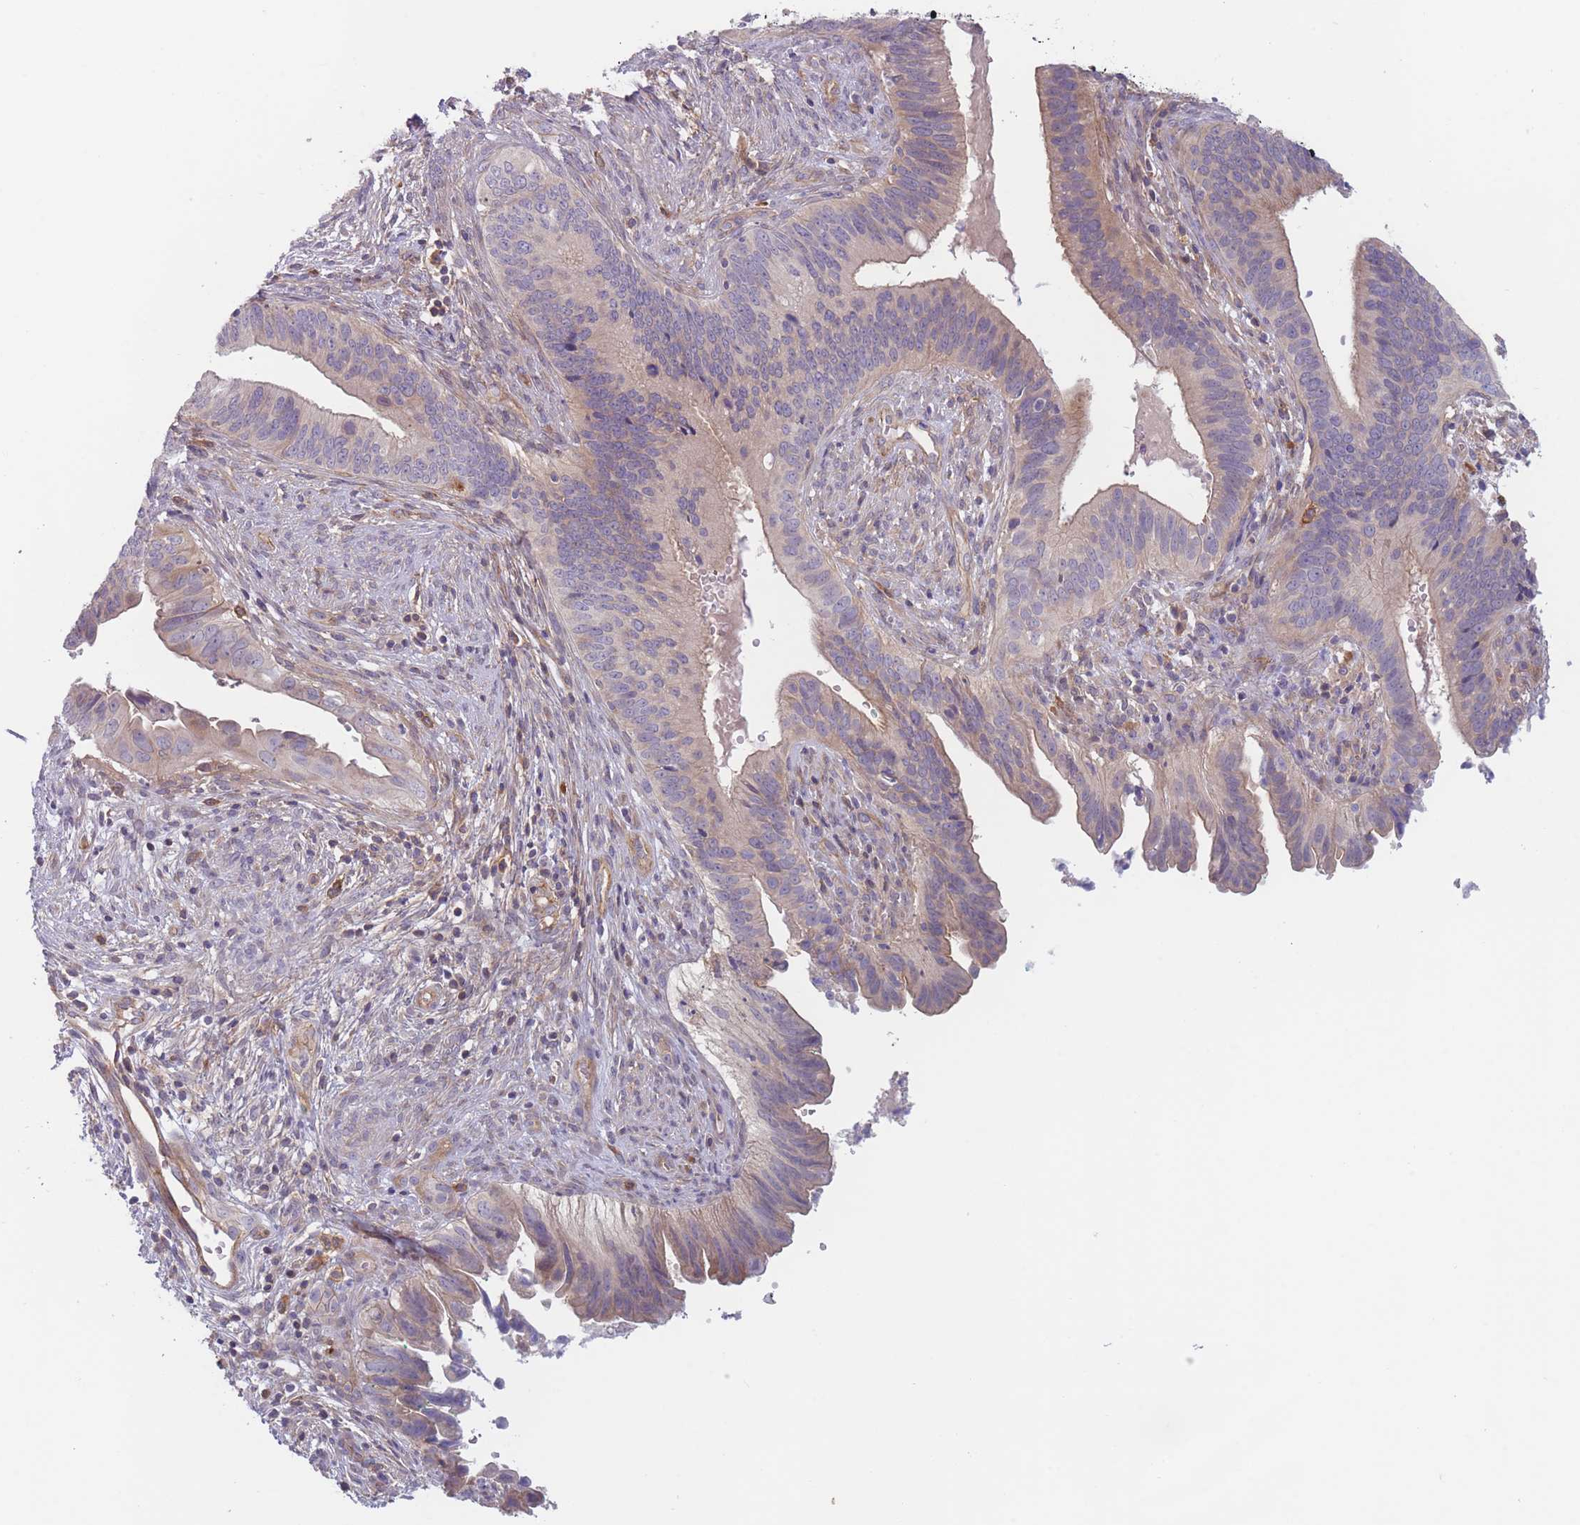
{"staining": {"intensity": "weak", "quantity": "25%-75%", "location": "cytoplasmic/membranous"}, "tissue": "cervical cancer", "cell_type": "Tumor cells", "image_type": "cancer", "snomed": [{"axis": "morphology", "description": "Adenocarcinoma, NOS"}, {"axis": "topography", "description": "Cervix"}], "caption": "A photomicrograph of human adenocarcinoma (cervical) stained for a protein demonstrates weak cytoplasmic/membranous brown staining in tumor cells. The staining is performed using DAB (3,3'-diaminobenzidine) brown chromogen to label protein expression. The nuclei are counter-stained blue using hematoxylin.", "gene": "WDR93", "patient": {"sex": "female", "age": 42}}